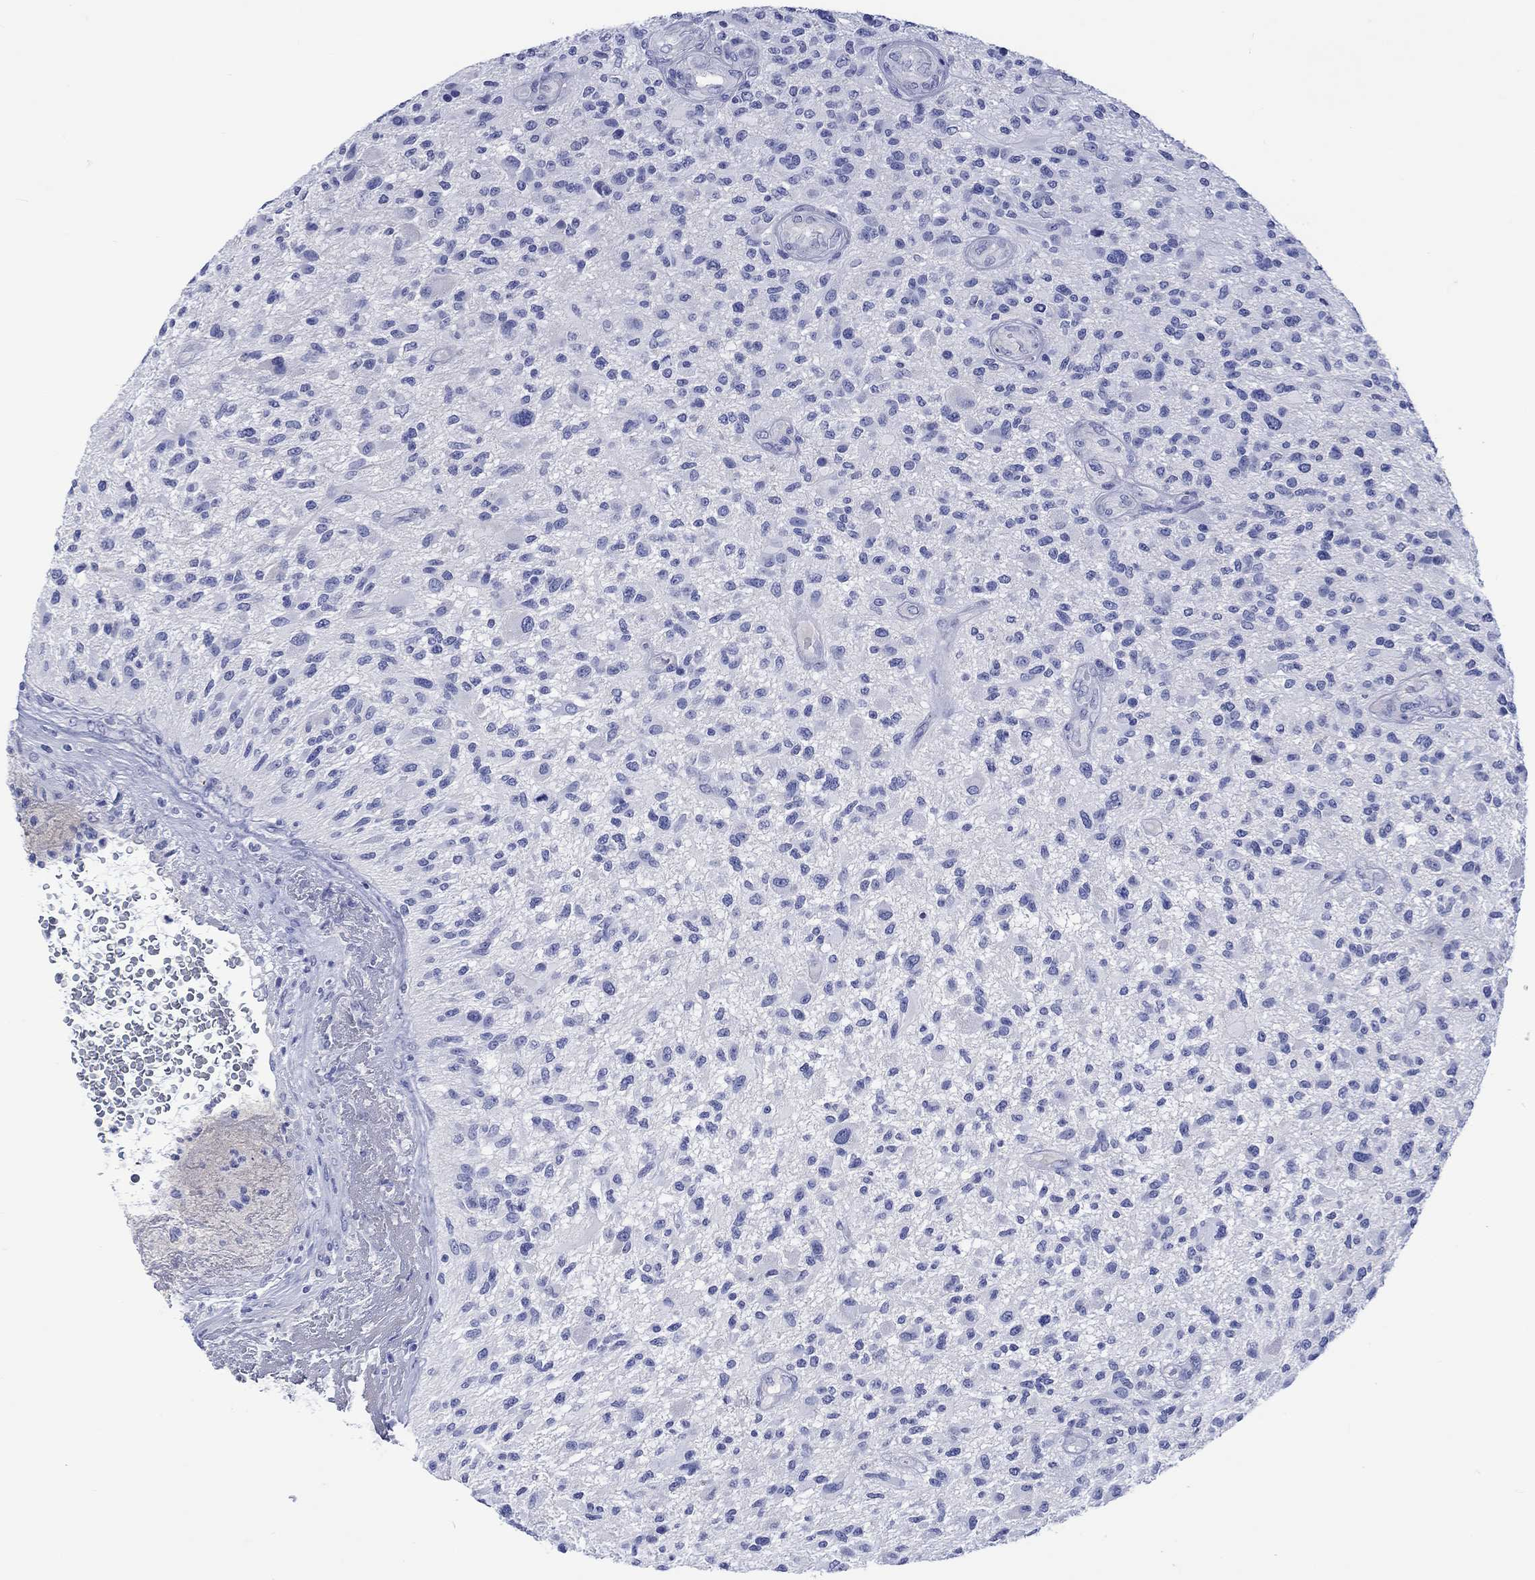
{"staining": {"intensity": "negative", "quantity": "none", "location": "none"}, "tissue": "glioma", "cell_type": "Tumor cells", "image_type": "cancer", "snomed": [{"axis": "morphology", "description": "Glioma, malignant, High grade"}, {"axis": "topography", "description": "Brain"}], "caption": "This is an immunohistochemistry histopathology image of human malignant glioma (high-grade). There is no expression in tumor cells.", "gene": "CACNG3", "patient": {"sex": "male", "age": 47}}